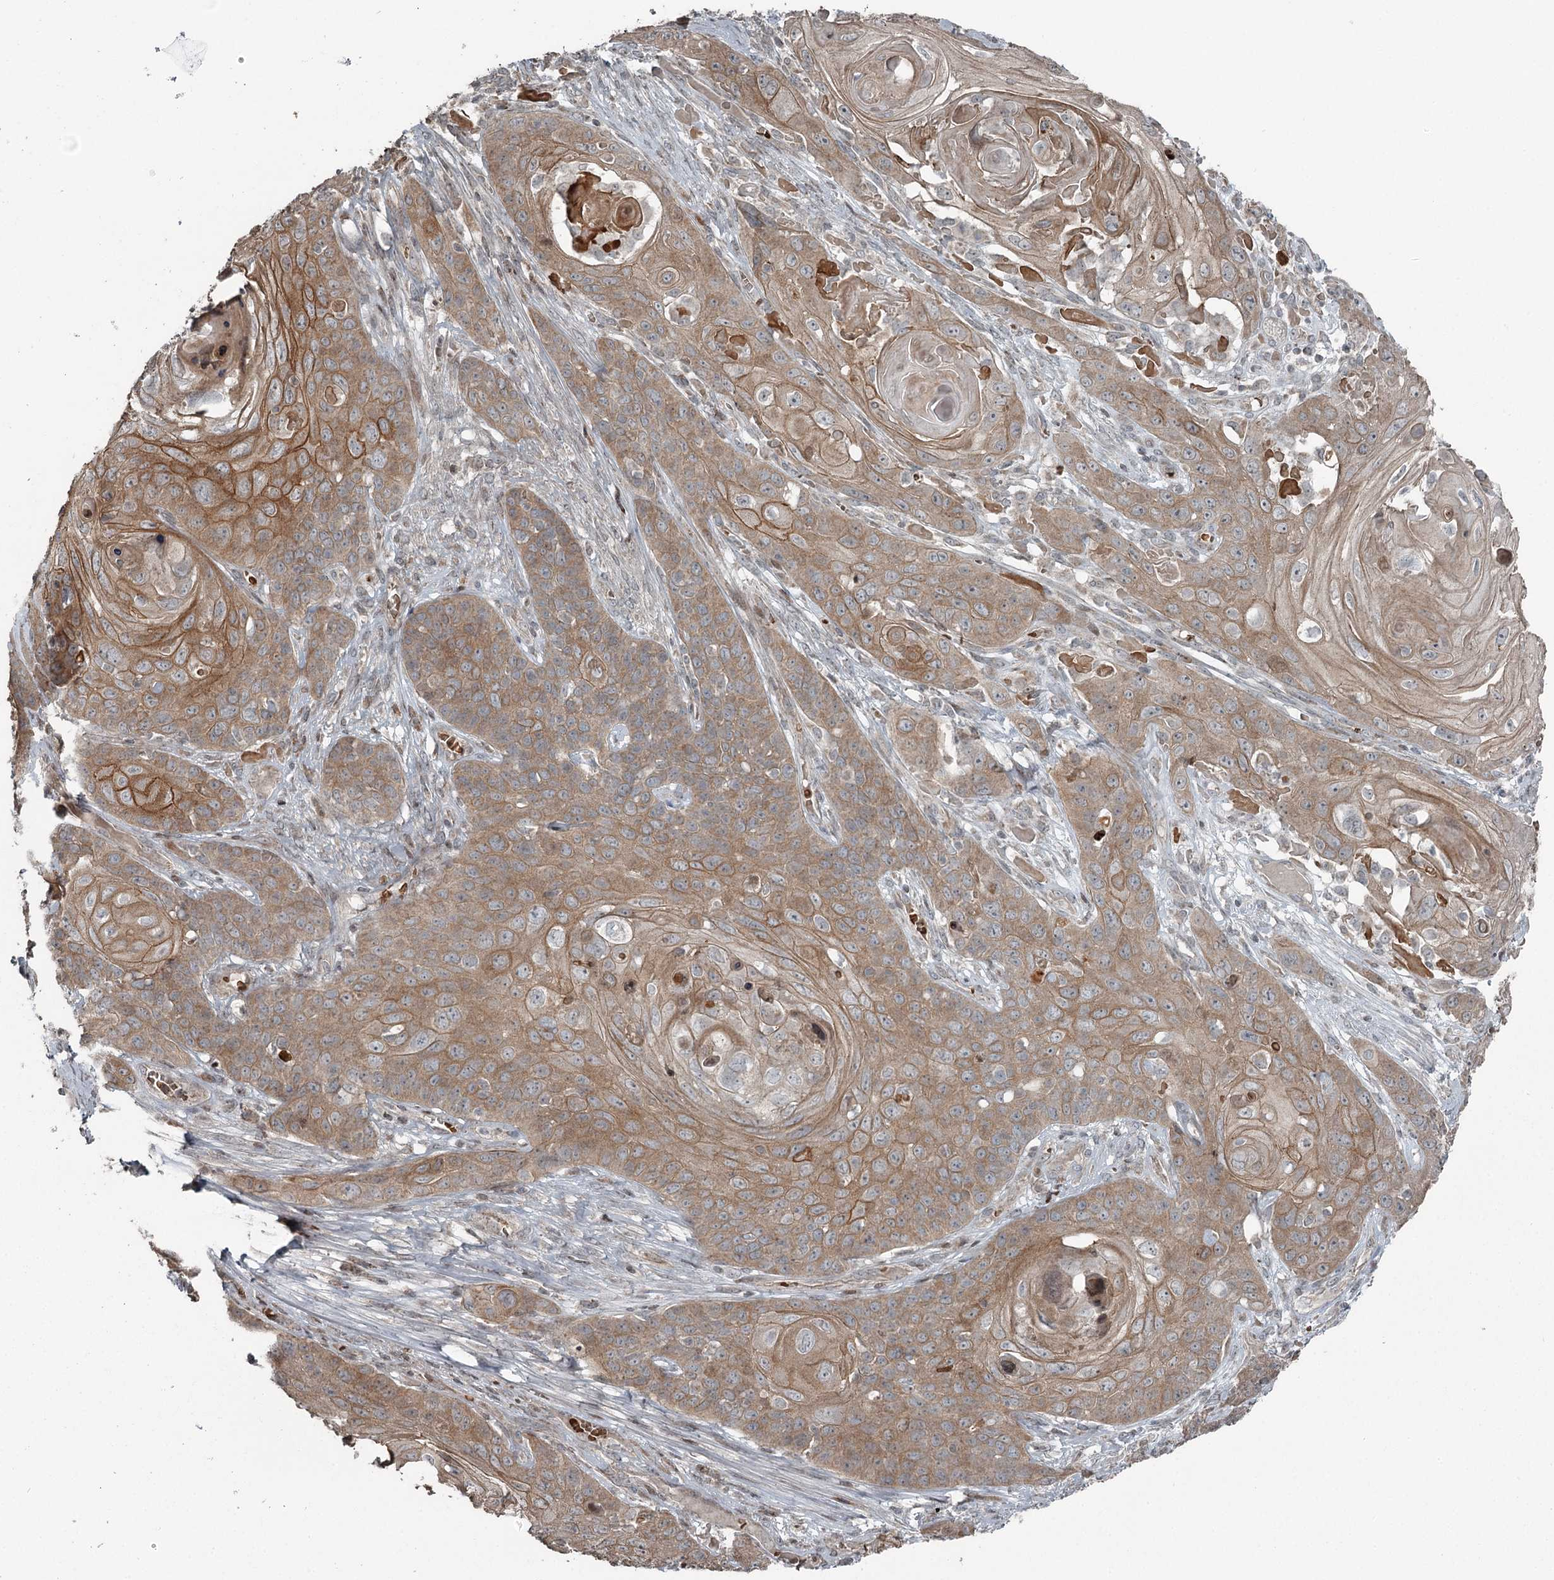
{"staining": {"intensity": "moderate", "quantity": ">75%", "location": "cytoplasmic/membranous"}, "tissue": "skin cancer", "cell_type": "Tumor cells", "image_type": "cancer", "snomed": [{"axis": "morphology", "description": "Squamous cell carcinoma, NOS"}, {"axis": "topography", "description": "Skin"}], "caption": "Protein analysis of skin cancer tissue shows moderate cytoplasmic/membranous expression in approximately >75% of tumor cells.", "gene": "RASSF8", "patient": {"sex": "male", "age": 55}}